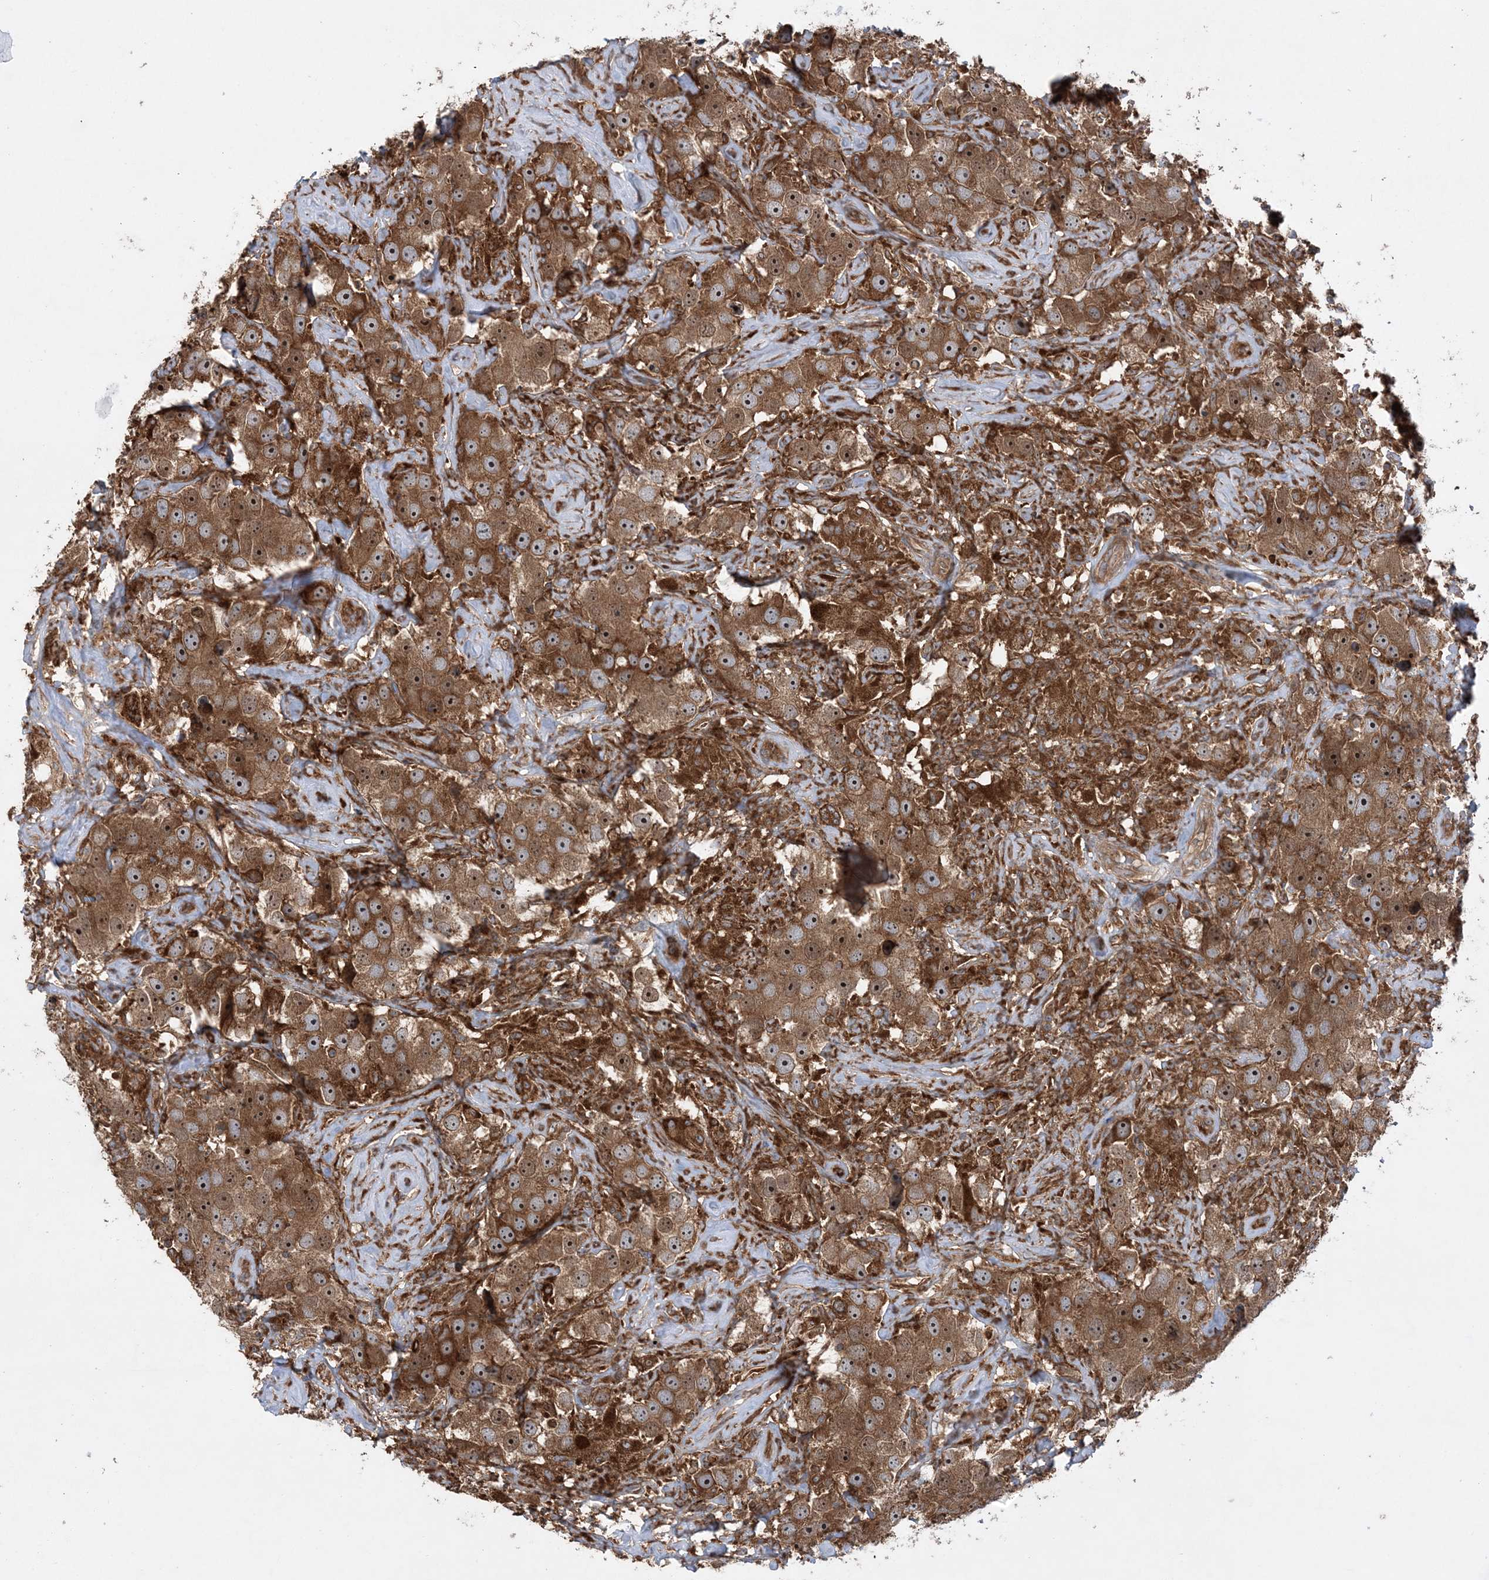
{"staining": {"intensity": "moderate", "quantity": ">75%", "location": "cytoplasmic/membranous,nuclear"}, "tissue": "testis cancer", "cell_type": "Tumor cells", "image_type": "cancer", "snomed": [{"axis": "morphology", "description": "Seminoma, NOS"}, {"axis": "topography", "description": "Testis"}], "caption": "This micrograph reveals seminoma (testis) stained with IHC to label a protein in brown. The cytoplasmic/membranous and nuclear of tumor cells show moderate positivity for the protein. Nuclei are counter-stained blue.", "gene": "ACAP2", "patient": {"sex": "male", "age": 49}}